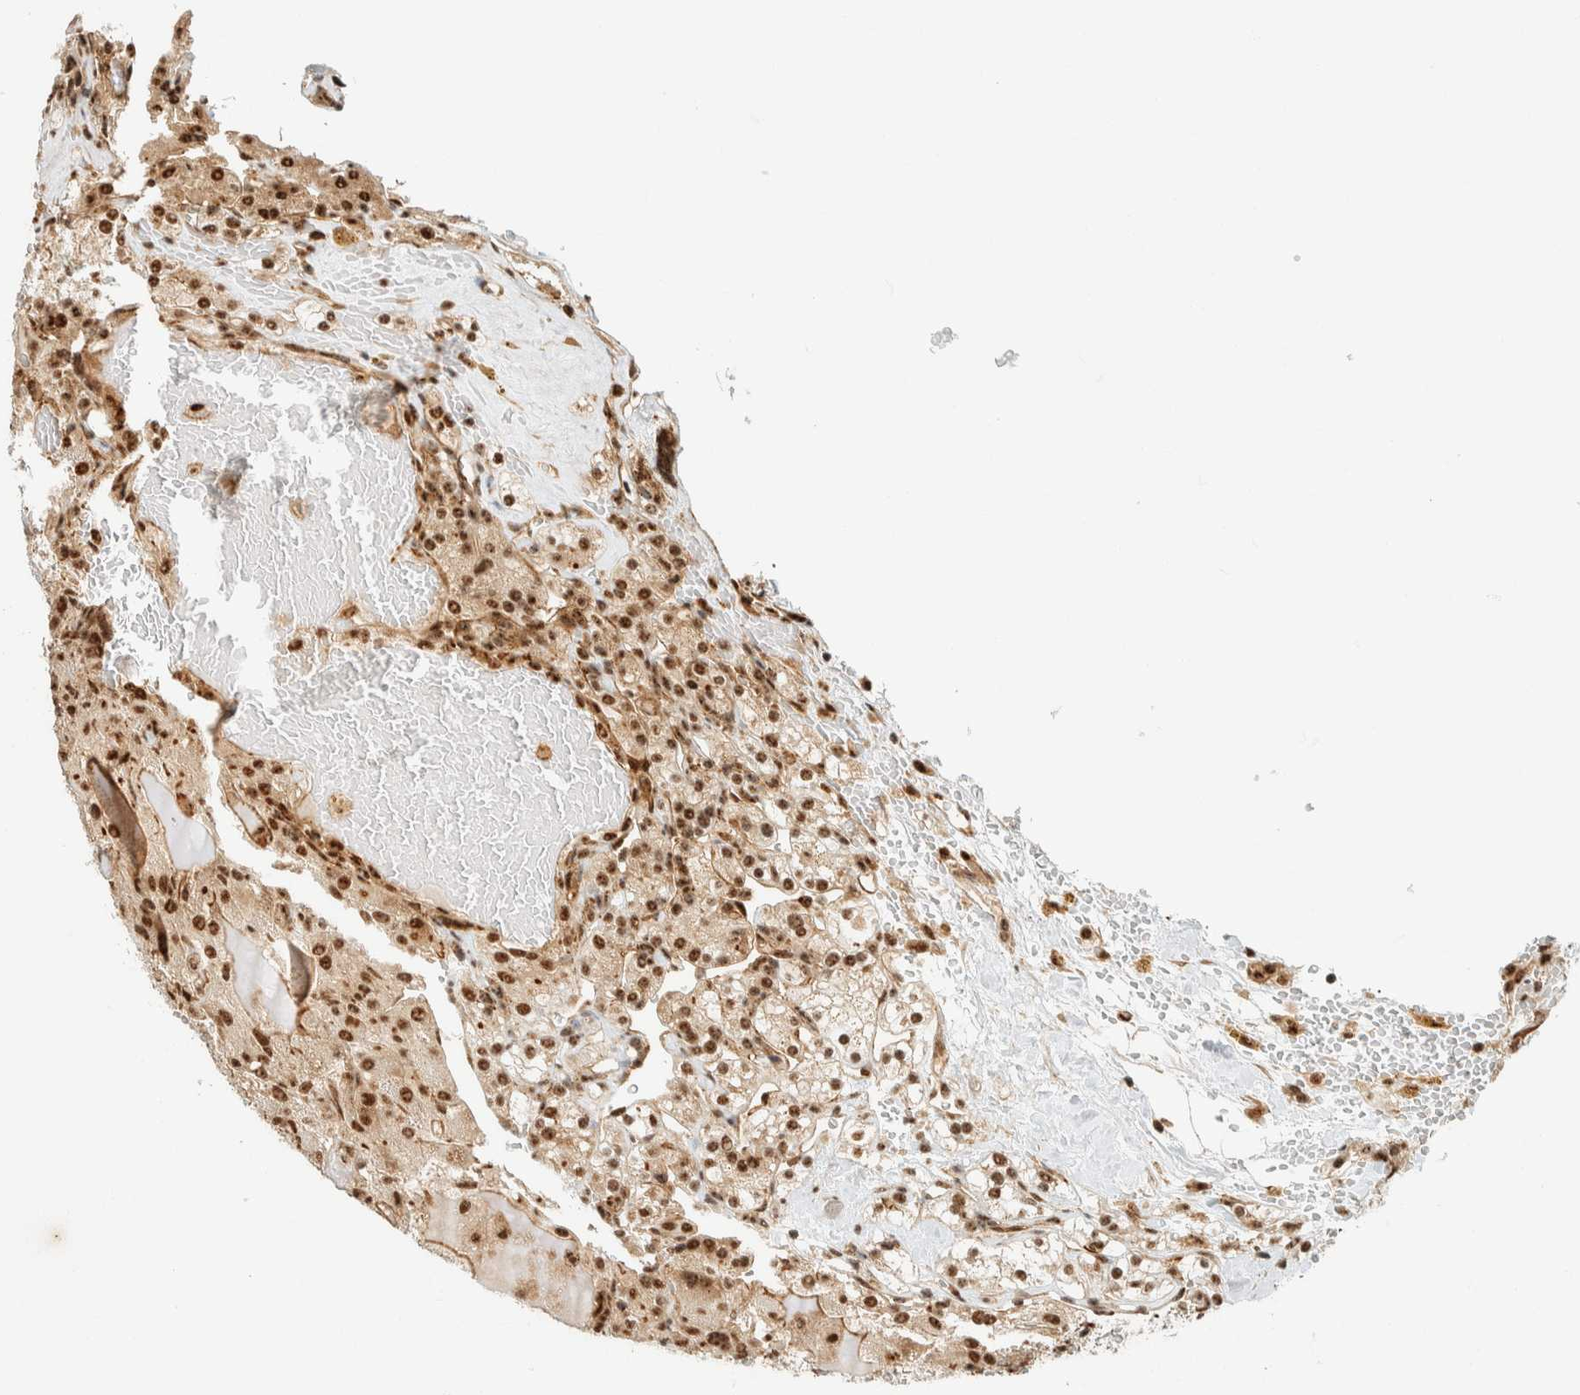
{"staining": {"intensity": "moderate", "quantity": ">75%", "location": "nuclear"}, "tissue": "renal cancer", "cell_type": "Tumor cells", "image_type": "cancer", "snomed": [{"axis": "morphology", "description": "Normal tissue, NOS"}, {"axis": "morphology", "description": "Adenocarcinoma, NOS"}, {"axis": "topography", "description": "Kidney"}], "caption": "This histopathology image demonstrates renal adenocarcinoma stained with immunohistochemistry to label a protein in brown. The nuclear of tumor cells show moderate positivity for the protein. Nuclei are counter-stained blue.", "gene": "SIK1", "patient": {"sex": "male", "age": 61}}